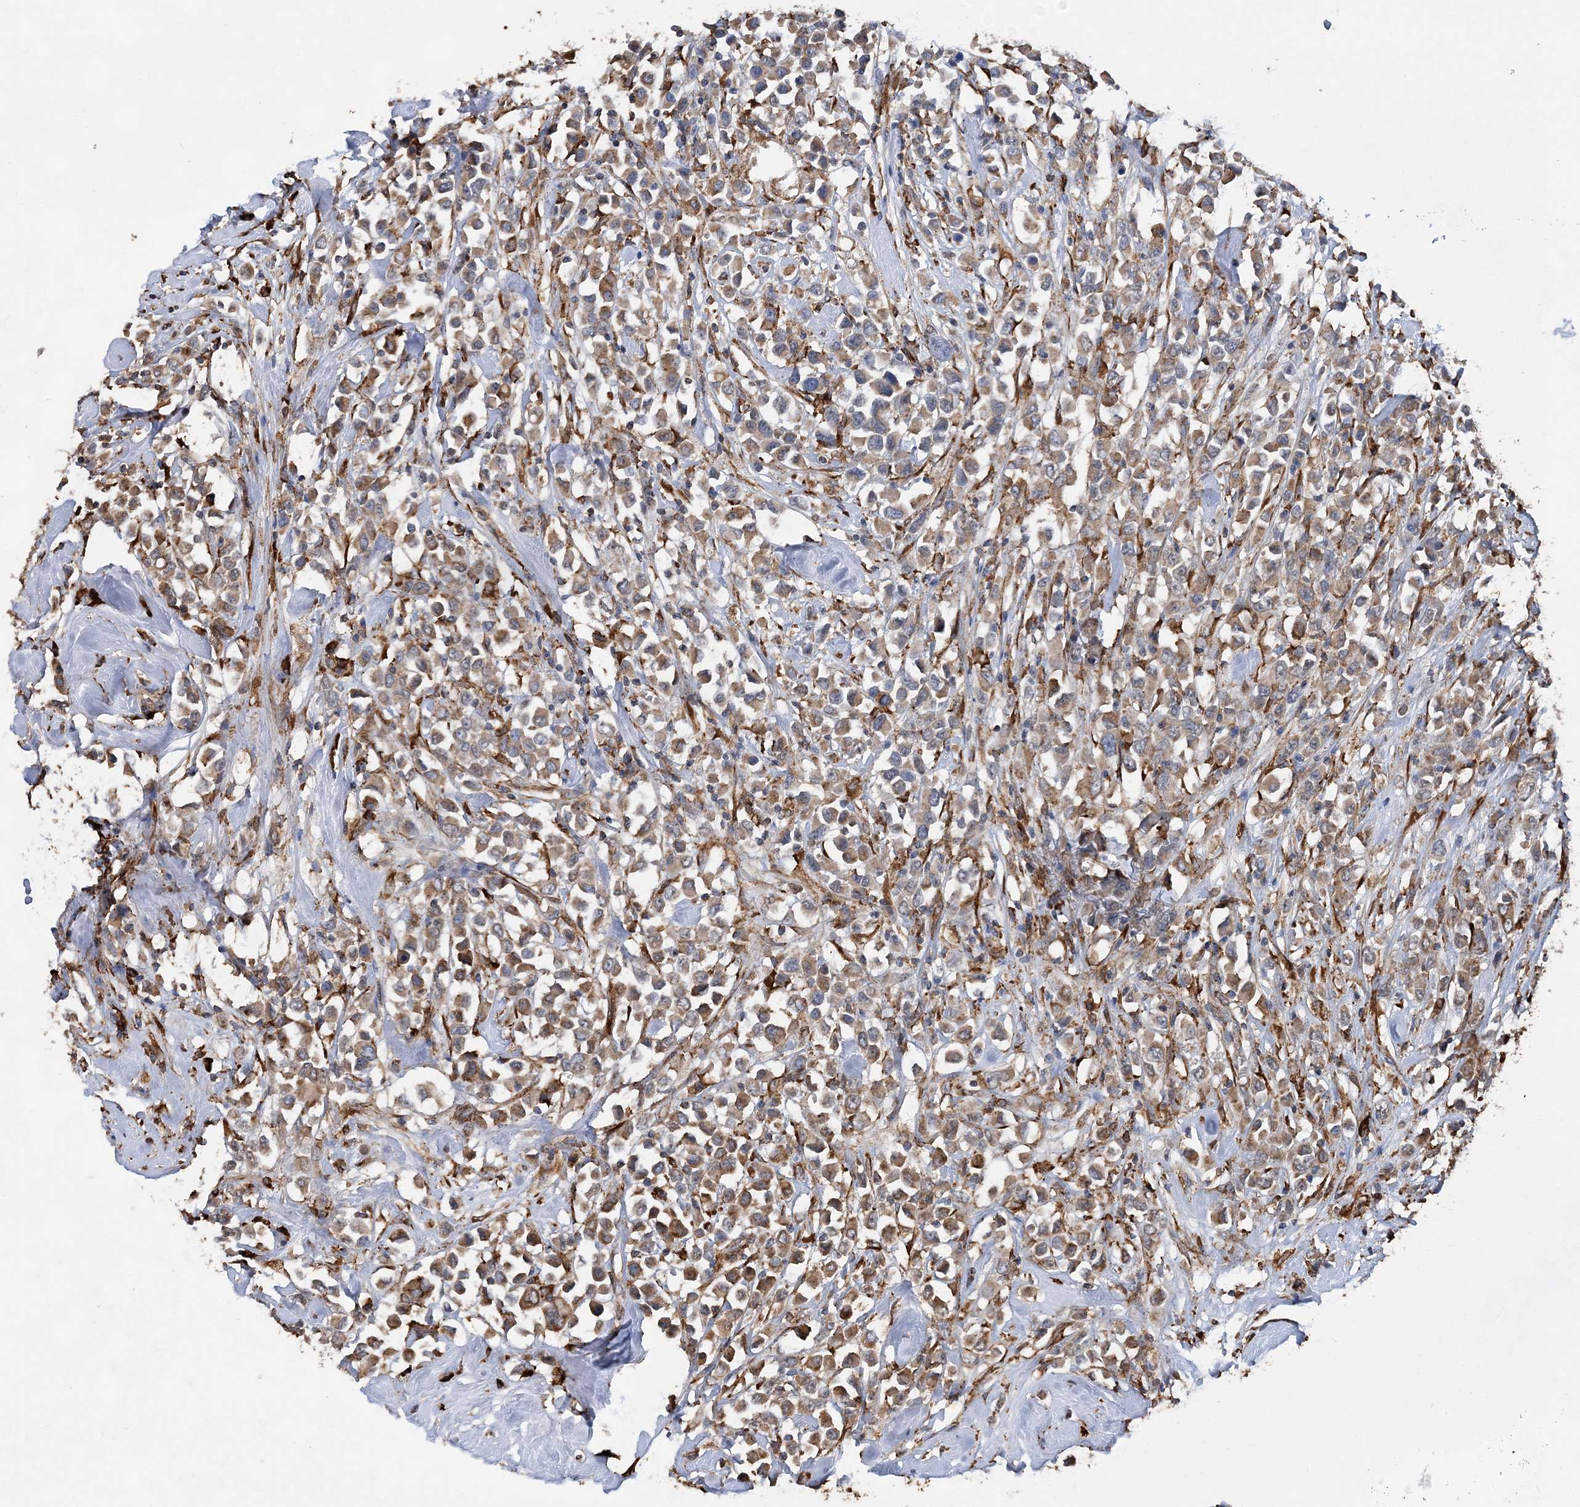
{"staining": {"intensity": "moderate", "quantity": ">75%", "location": "cytoplasmic/membranous"}, "tissue": "breast cancer", "cell_type": "Tumor cells", "image_type": "cancer", "snomed": [{"axis": "morphology", "description": "Duct carcinoma"}, {"axis": "topography", "description": "Breast"}], "caption": "Breast cancer tissue reveals moderate cytoplasmic/membranous positivity in about >75% of tumor cells, visualized by immunohistochemistry. Using DAB (3,3'-diaminobenzidine) (brown) and hematoxylin (blue) stains, captured at high magnification using brightfield microscopy.", "gene": "WDR12", "patient": {"sex": "female", "age": 61}}